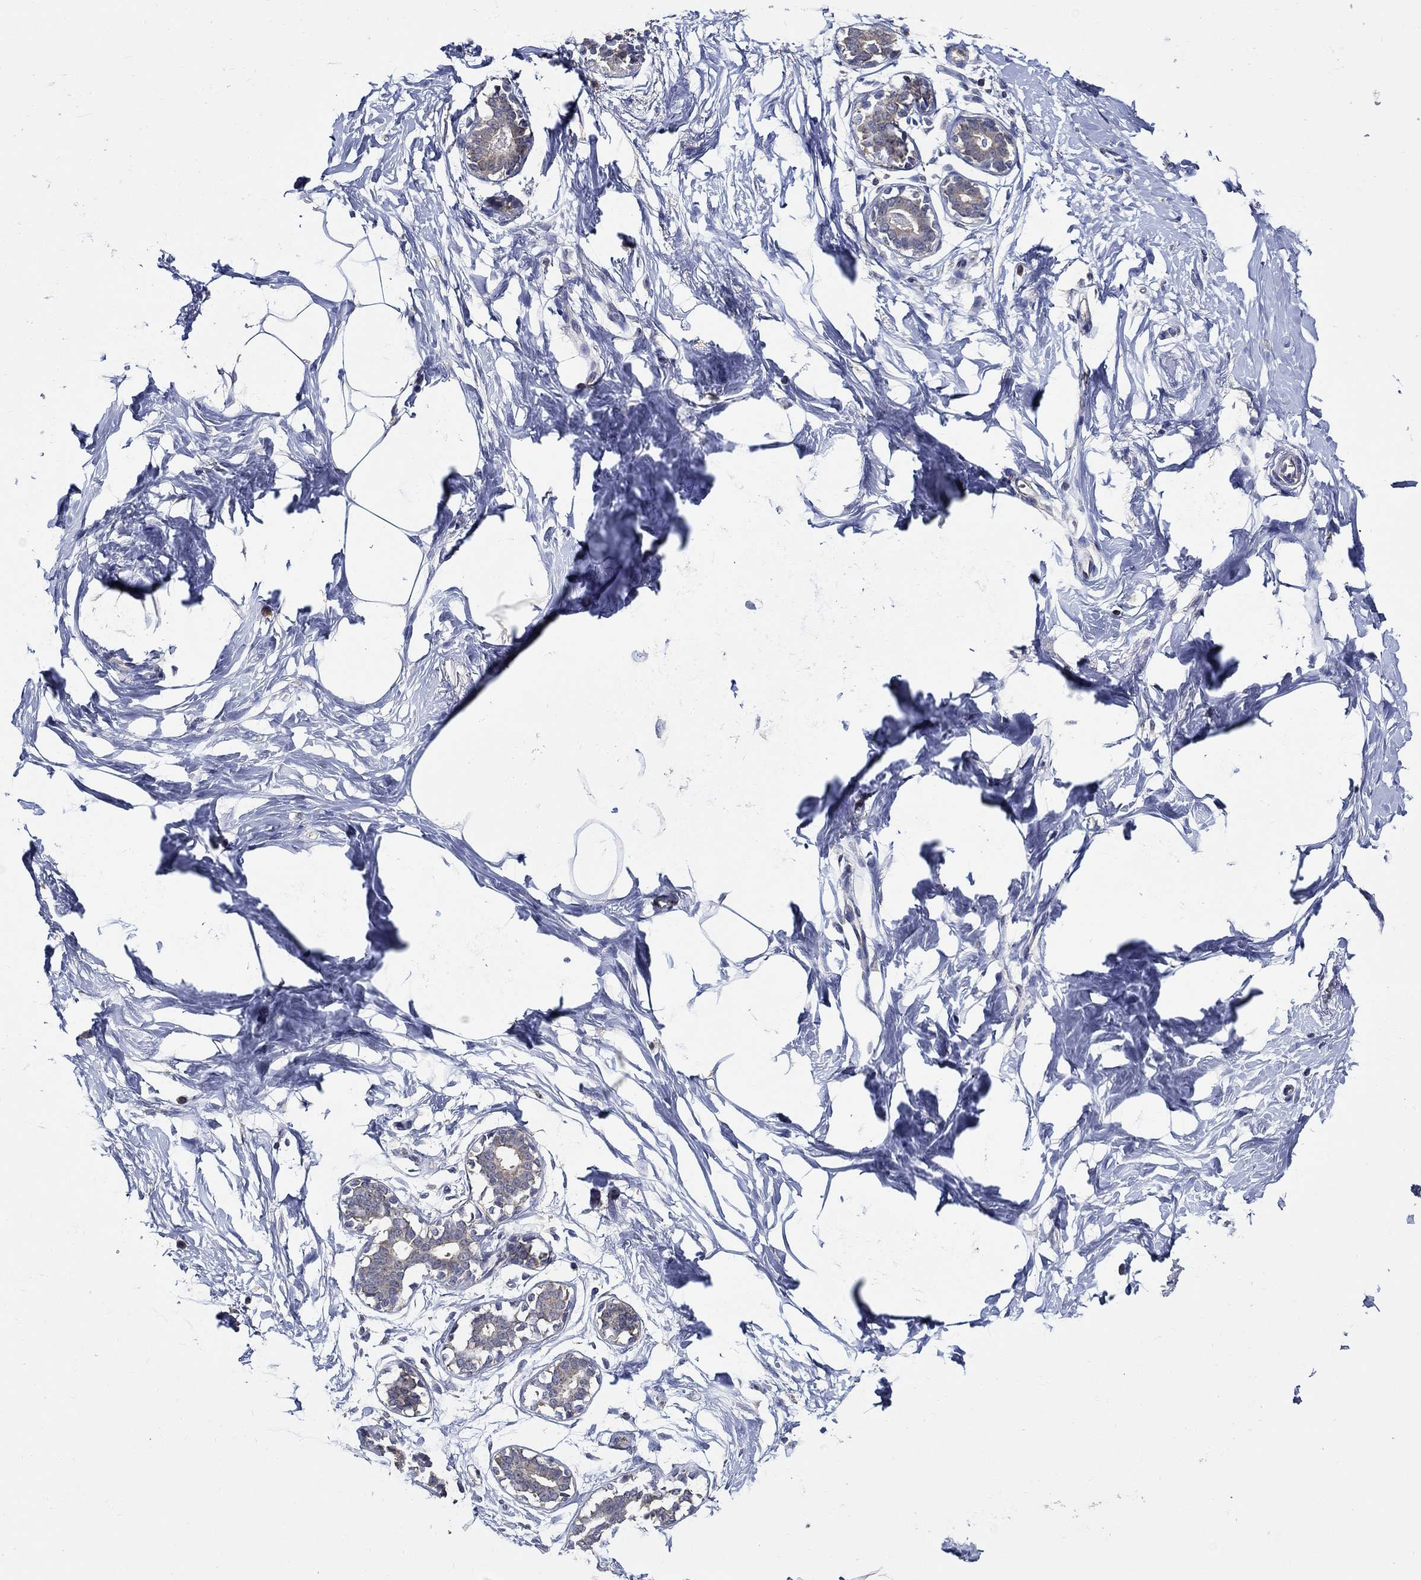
{"staining": {"intensity": "negative", "quantity": "none", "location": "none"}, "tissue": "breast", "cell_type": "Adipocytes", "image_type": "normal", "snomed": [{"axis": "morphology", "description": "Normal tissue, NOS"}, {"axis": "morphology", "description": "Lobular carcinoma, in situ"}, {"axis": "topography", "description": "Breast"}], "caption": "This is an immunohistochemistry (IHC) histopathology image of unremarkable breast. There is no expression in adipocytes.", "gene": "WDR53", "patient": {"sex": "female", "age": 35}}